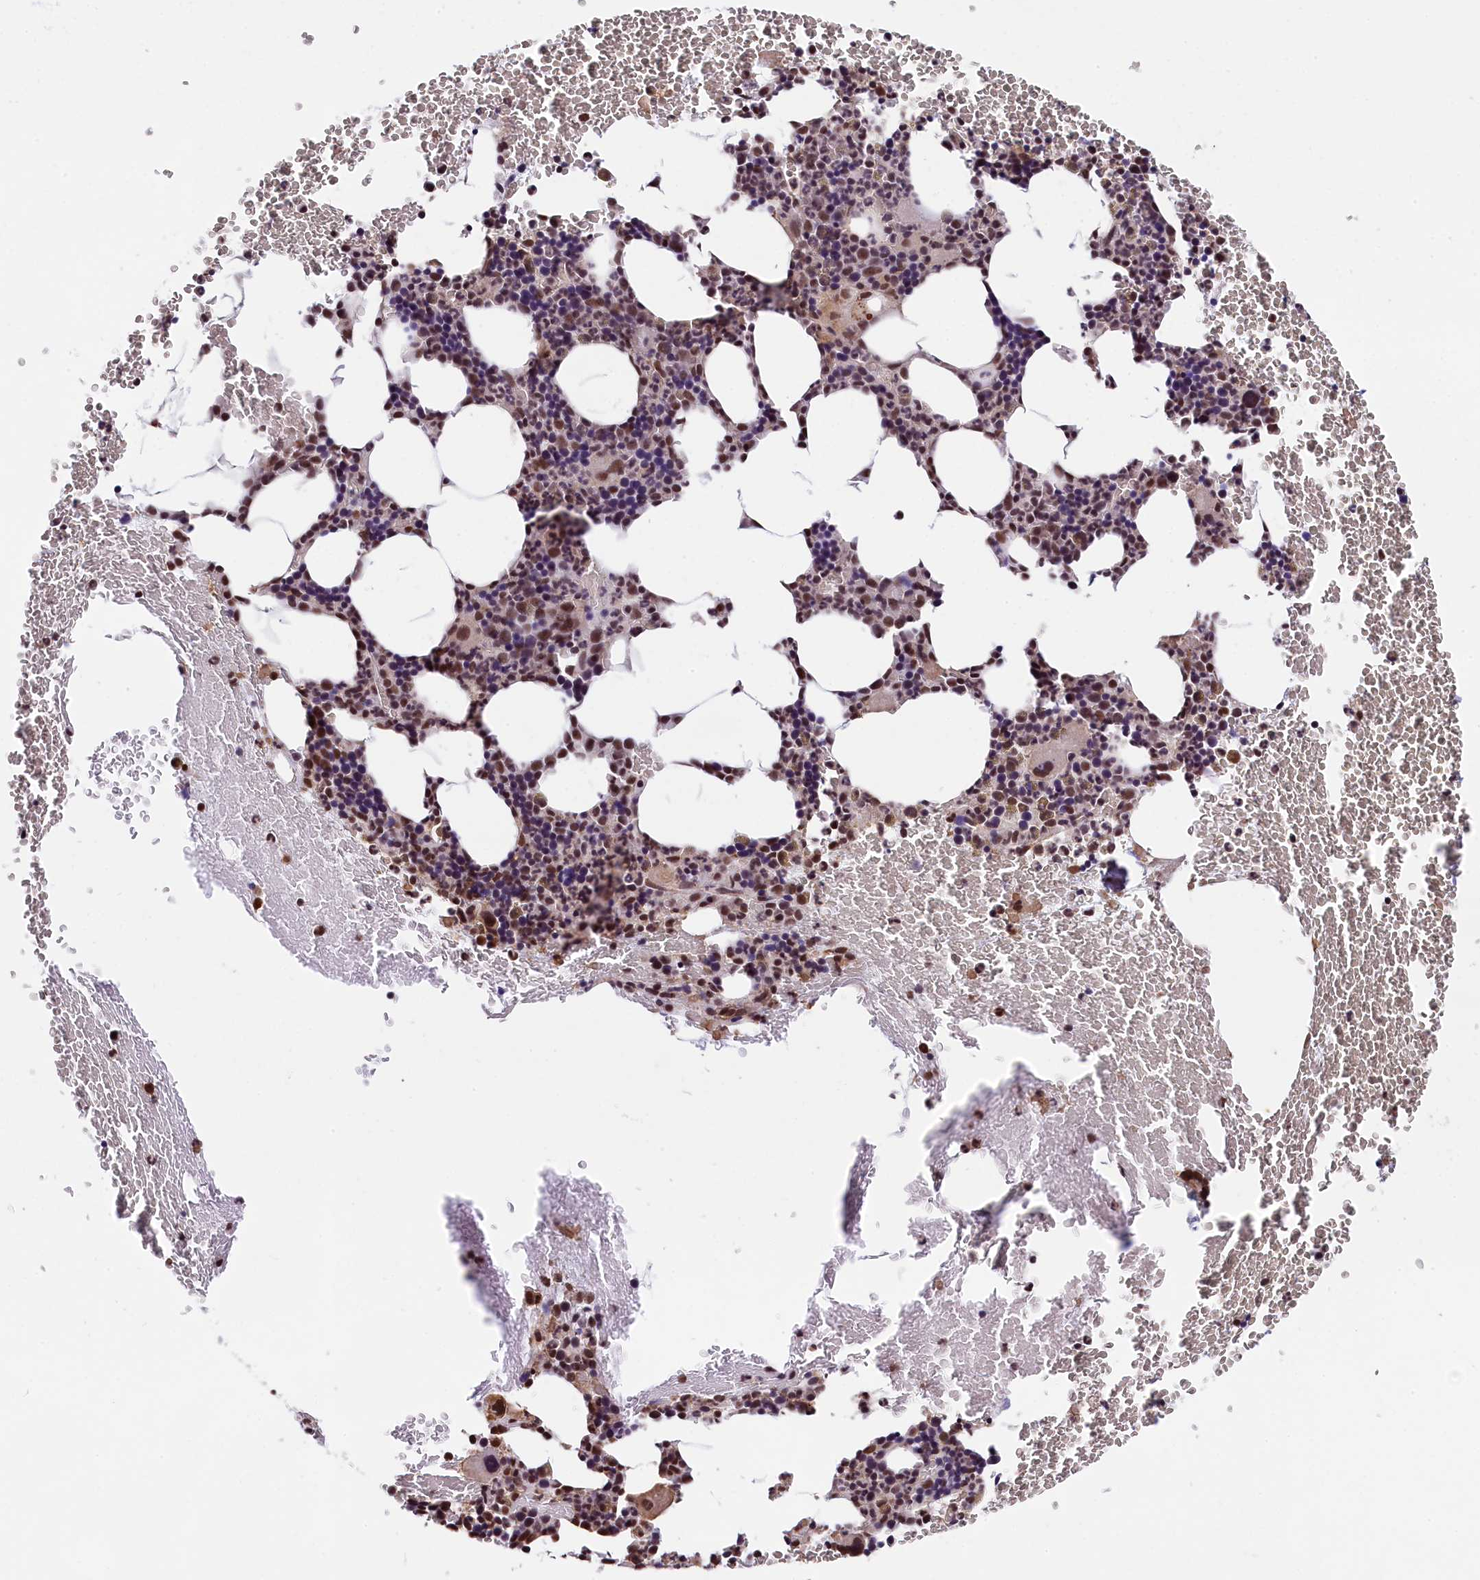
{"staining": {"intensity": "strong", "quantity": "25%-75%", "location": "nuclear"}, "tissue": "bone marrow", "cell_type": "Hematopoietic cells", "image_type": "normal", "snomed": [{"axis": "morphology", "description": "Normal tissue, NOS"}, {"axis": "topography", "description": "Bone marrow"}], "caption": "Protein staining of unremarkable bone marrow reveals strong nuclear positivity in approximately 25%-75% of hematopoietic cells.", "gene": "ZC3H4", "patient": {"sex": "male", "age": 75}}